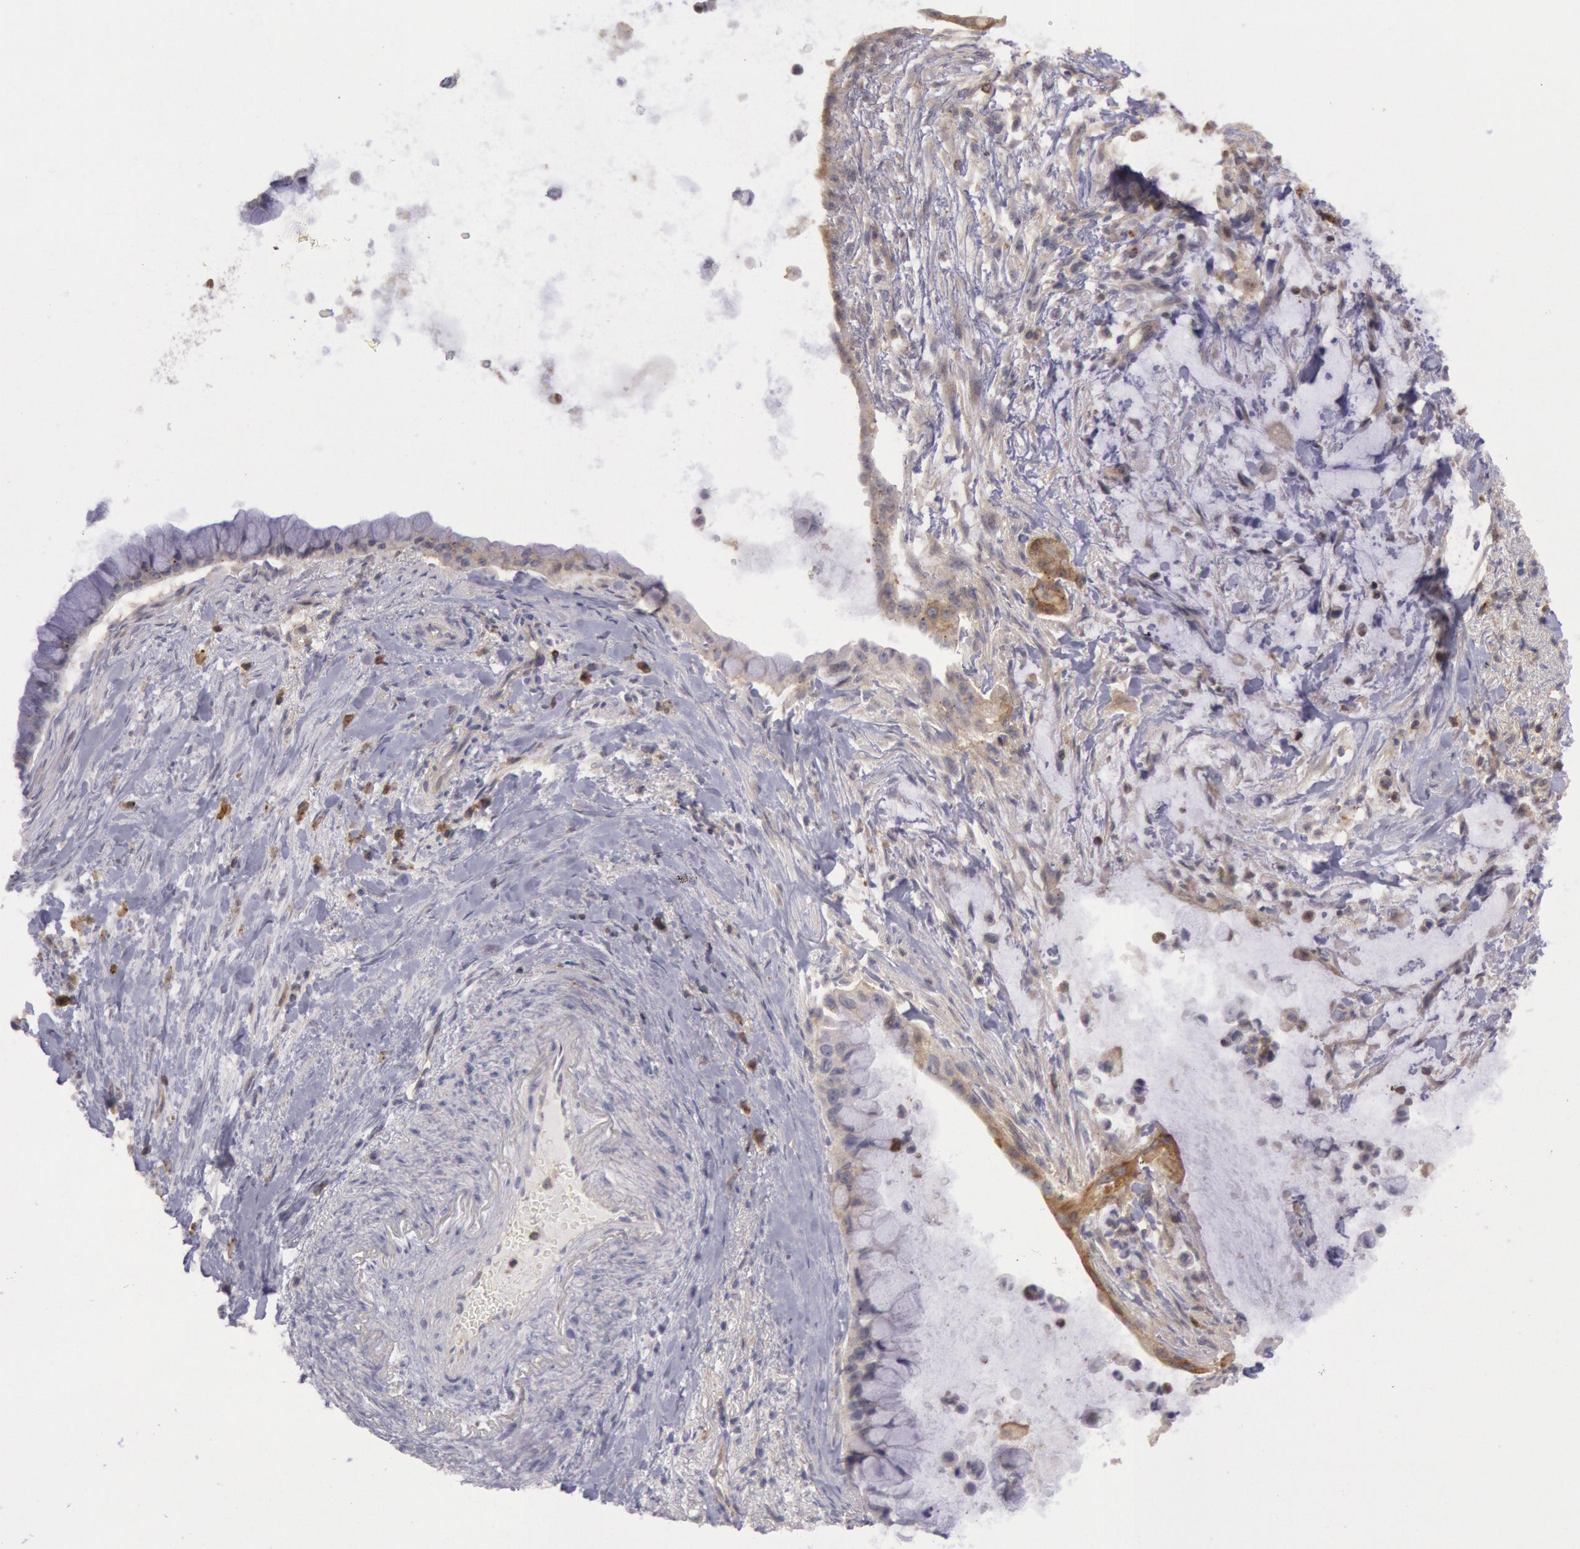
{"staining": {"intensity": "weak", "quantity": "<25%", "location": "cytoplasmic/membranous"}, "tissue": "pancreatic cancer", "cell_type": "Tumor cells", "image_type": "cancer", "snomed": [{"axis": "morphology", "description": "Adenocarcinoma, NOS"}, {"axis": "topography", "description": "Pancreas"}], "caption": "IHC micrograph of neoplastic tissue: human pancreatic adenocarcinoma stained with DAB (3,3'-diaminobenzidine) shows no significant protein positivity in tumor cells.", "gene": "TRIB2", "patient": {"sex": "male", "age": 59}}